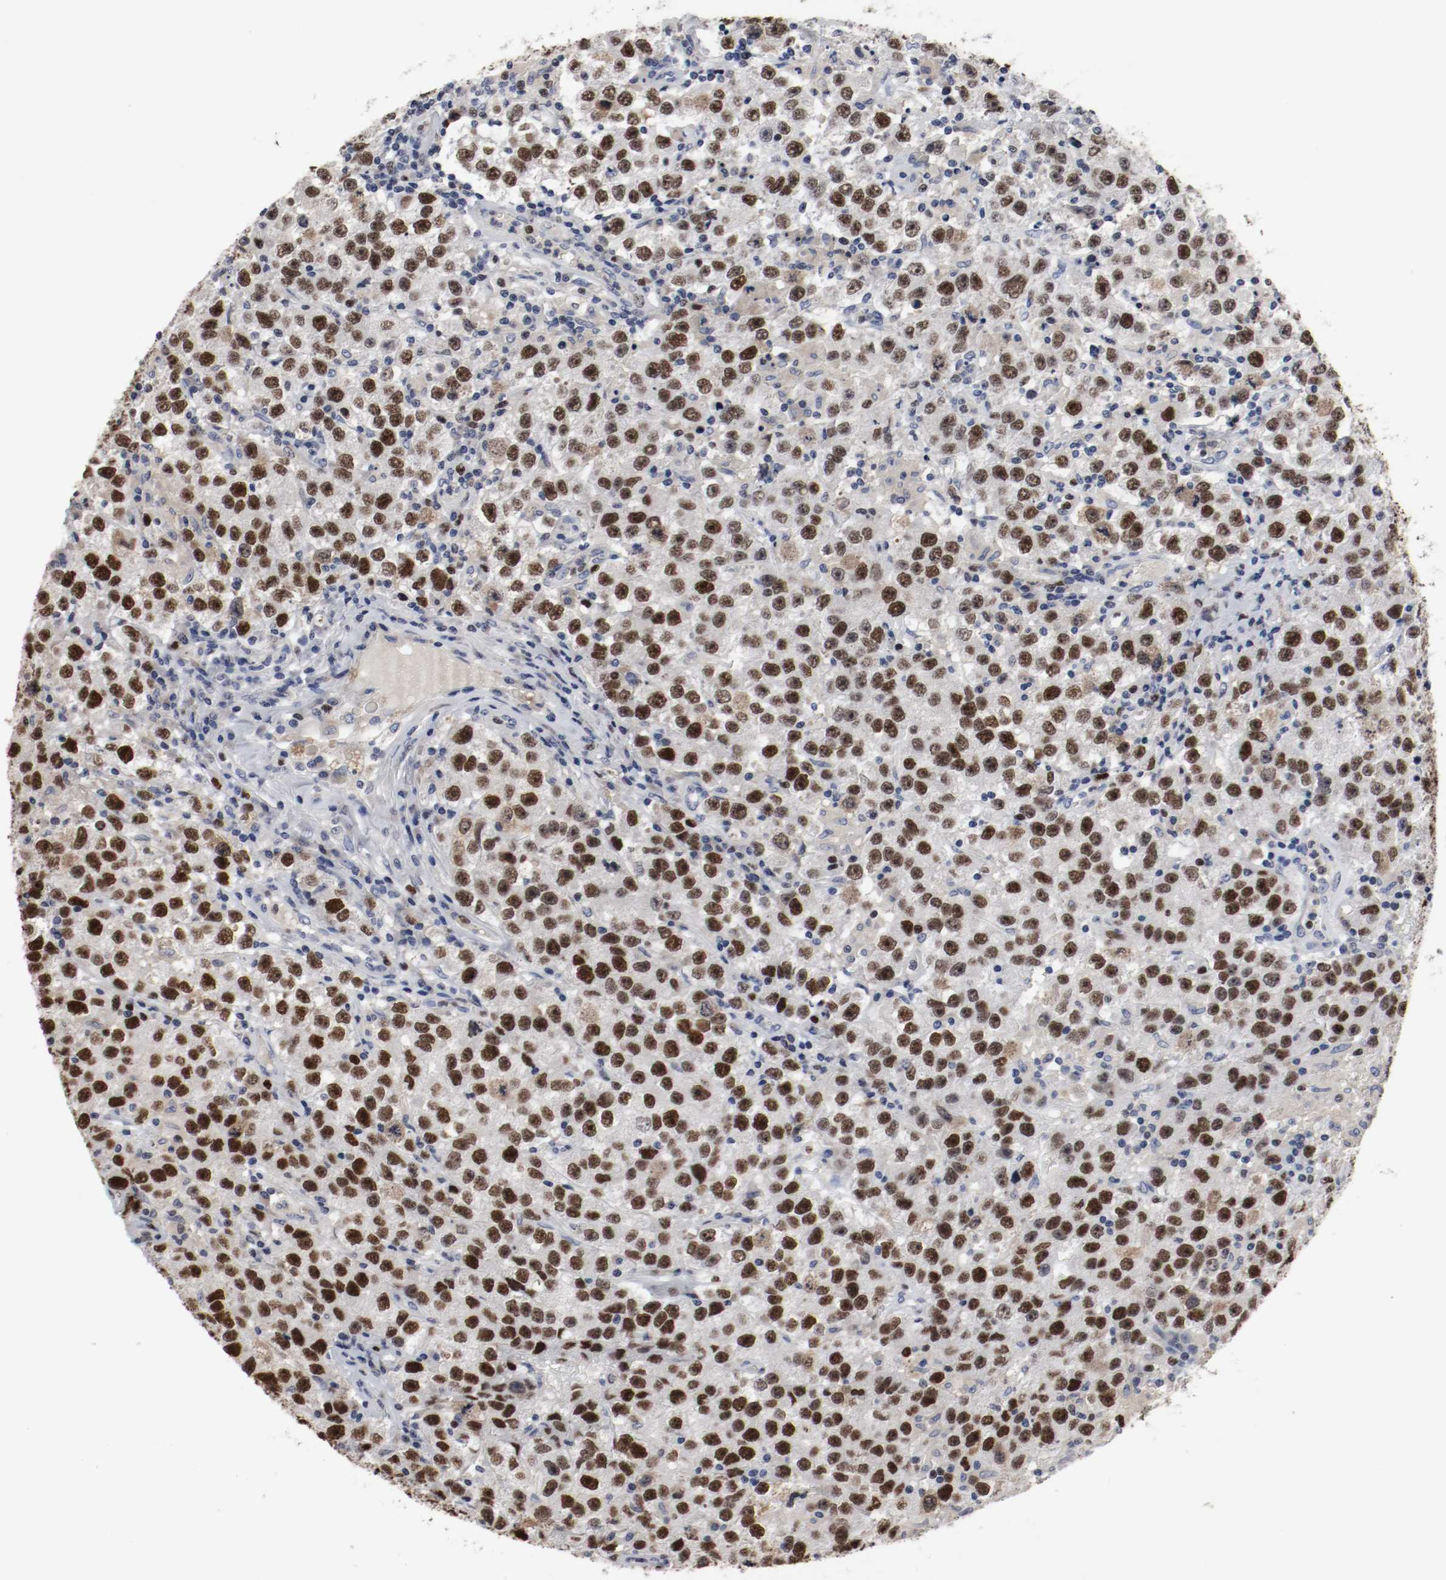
{"staining": {"intensity": "strong", "quantity": ">75%", "location": "nuclear"}, "tissue": "testis cancer", "cell_type": "Tumor cells", "image_type": "cancer", "snomed": [{"axis": "morphology", "description": "Seminoma, NOS"}, {"axis": "topography", "description": "Testis"}], "caption": "Immunohistochemical staining of seminoma (testis) reveals high levels of strong nuclear staining in approximately >75% of tumor cells.", "gene": "MCM6", "patient": {"sex": "male", "age": 52}}